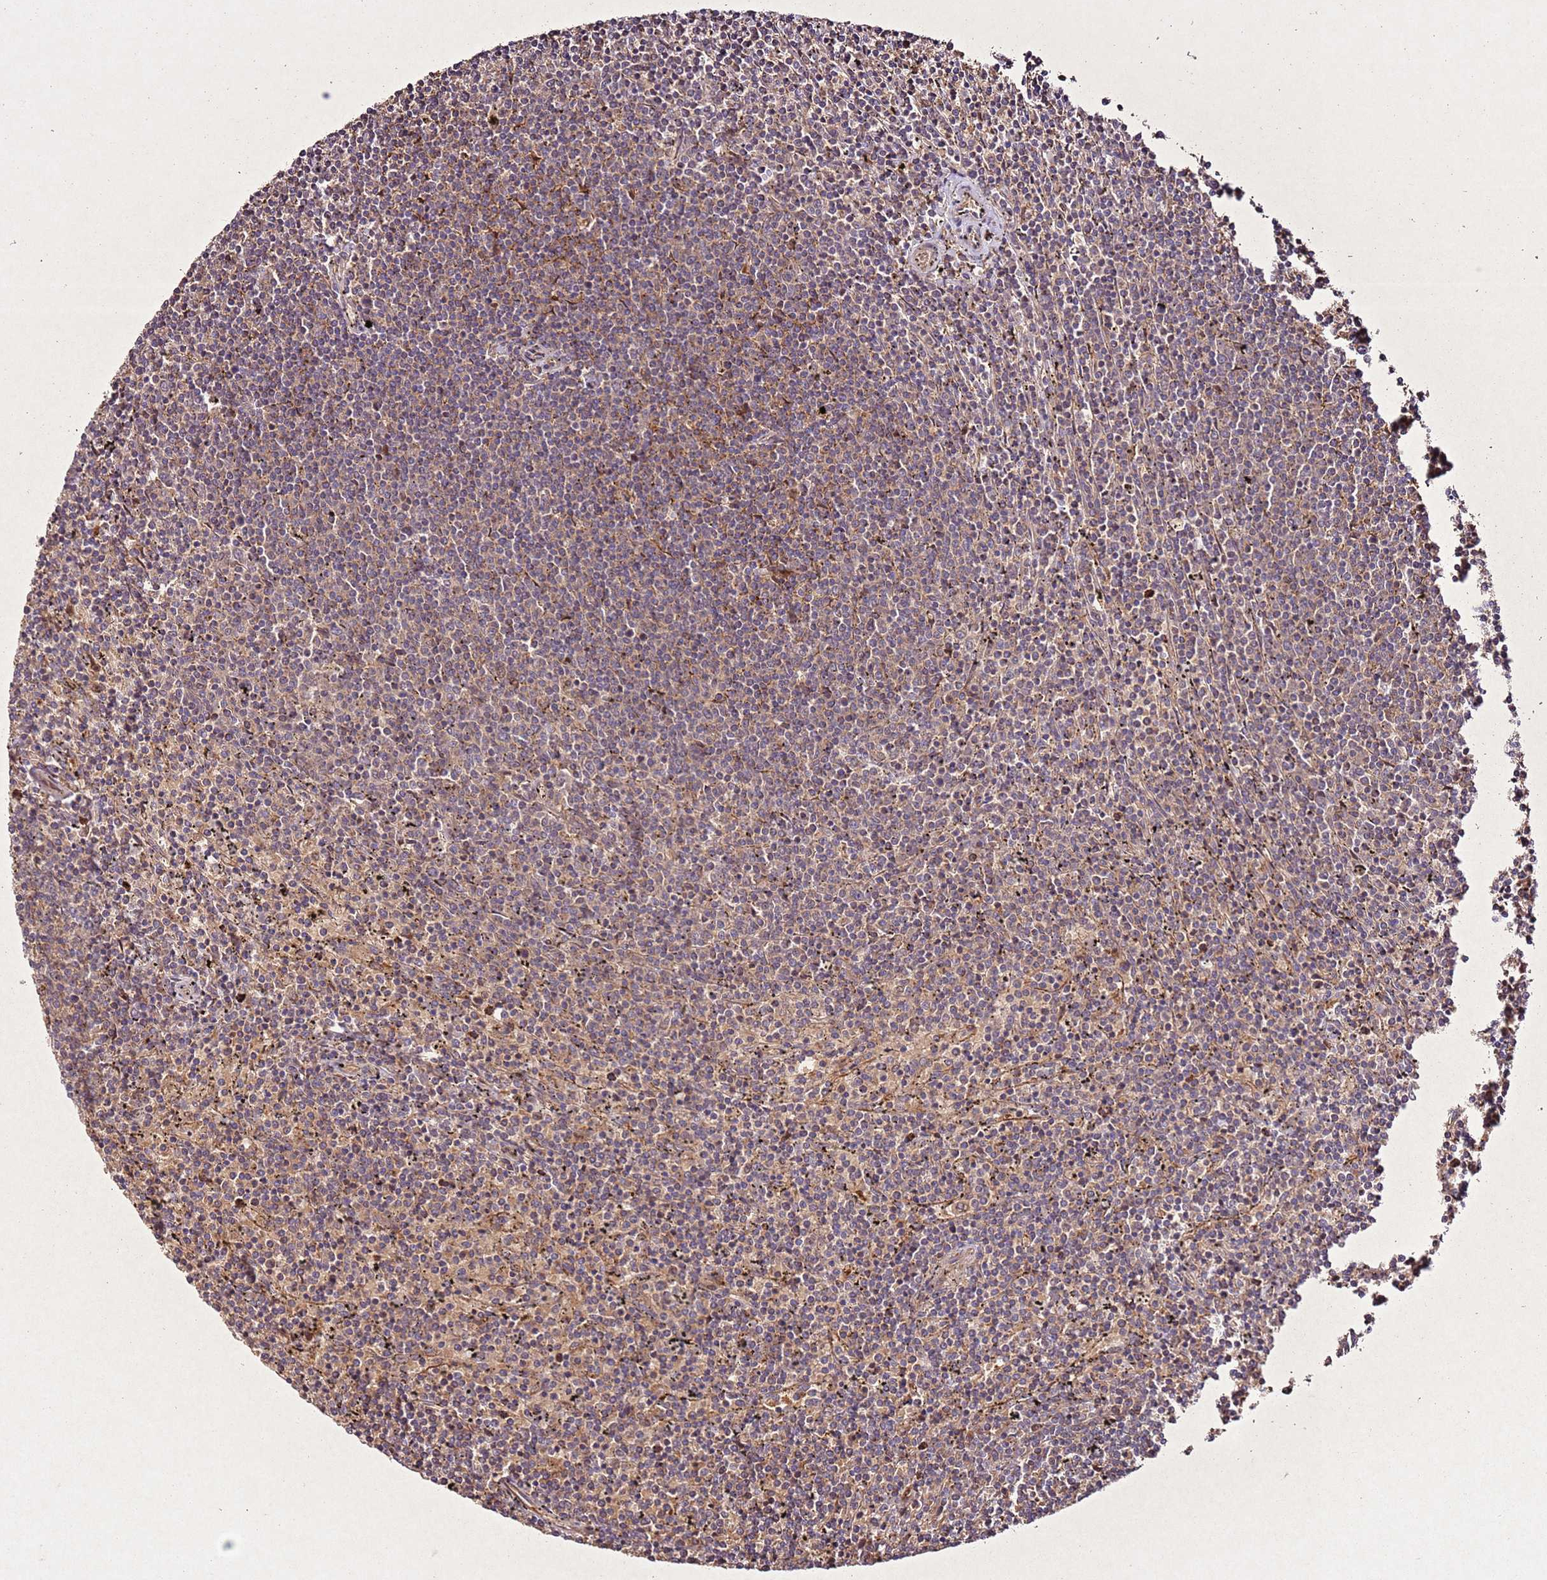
{"staining": {"intensity": "weak", "quantity": "<25%", "location": "cytoplasmic/membranous"}, "tissue": "lymphoma", "cell_type": "Tumor cells", "image_type": "cancer", "snomed": [{"axis": "morphology", "description": "Malignant lymphoma, non-Hodgkin's type, Low grade"}, {"axis": "topography", "description": "Spleen"}], "caption": "An immunohistochemistry (IHC) histopathology image of low-grade malignant lymphoma, non-Hodgkin's type is shown. There is no staining in tumor cells of low-grade malignant lymphoma, non-Hodgkin's type. (Stains: DAB immunohistochemistry with hematoxylin counter stain, Microscopy: brightfield microscopy at high magnification).", "gene": "PTMA", "patient": {"sex": "female", "age": 50}}